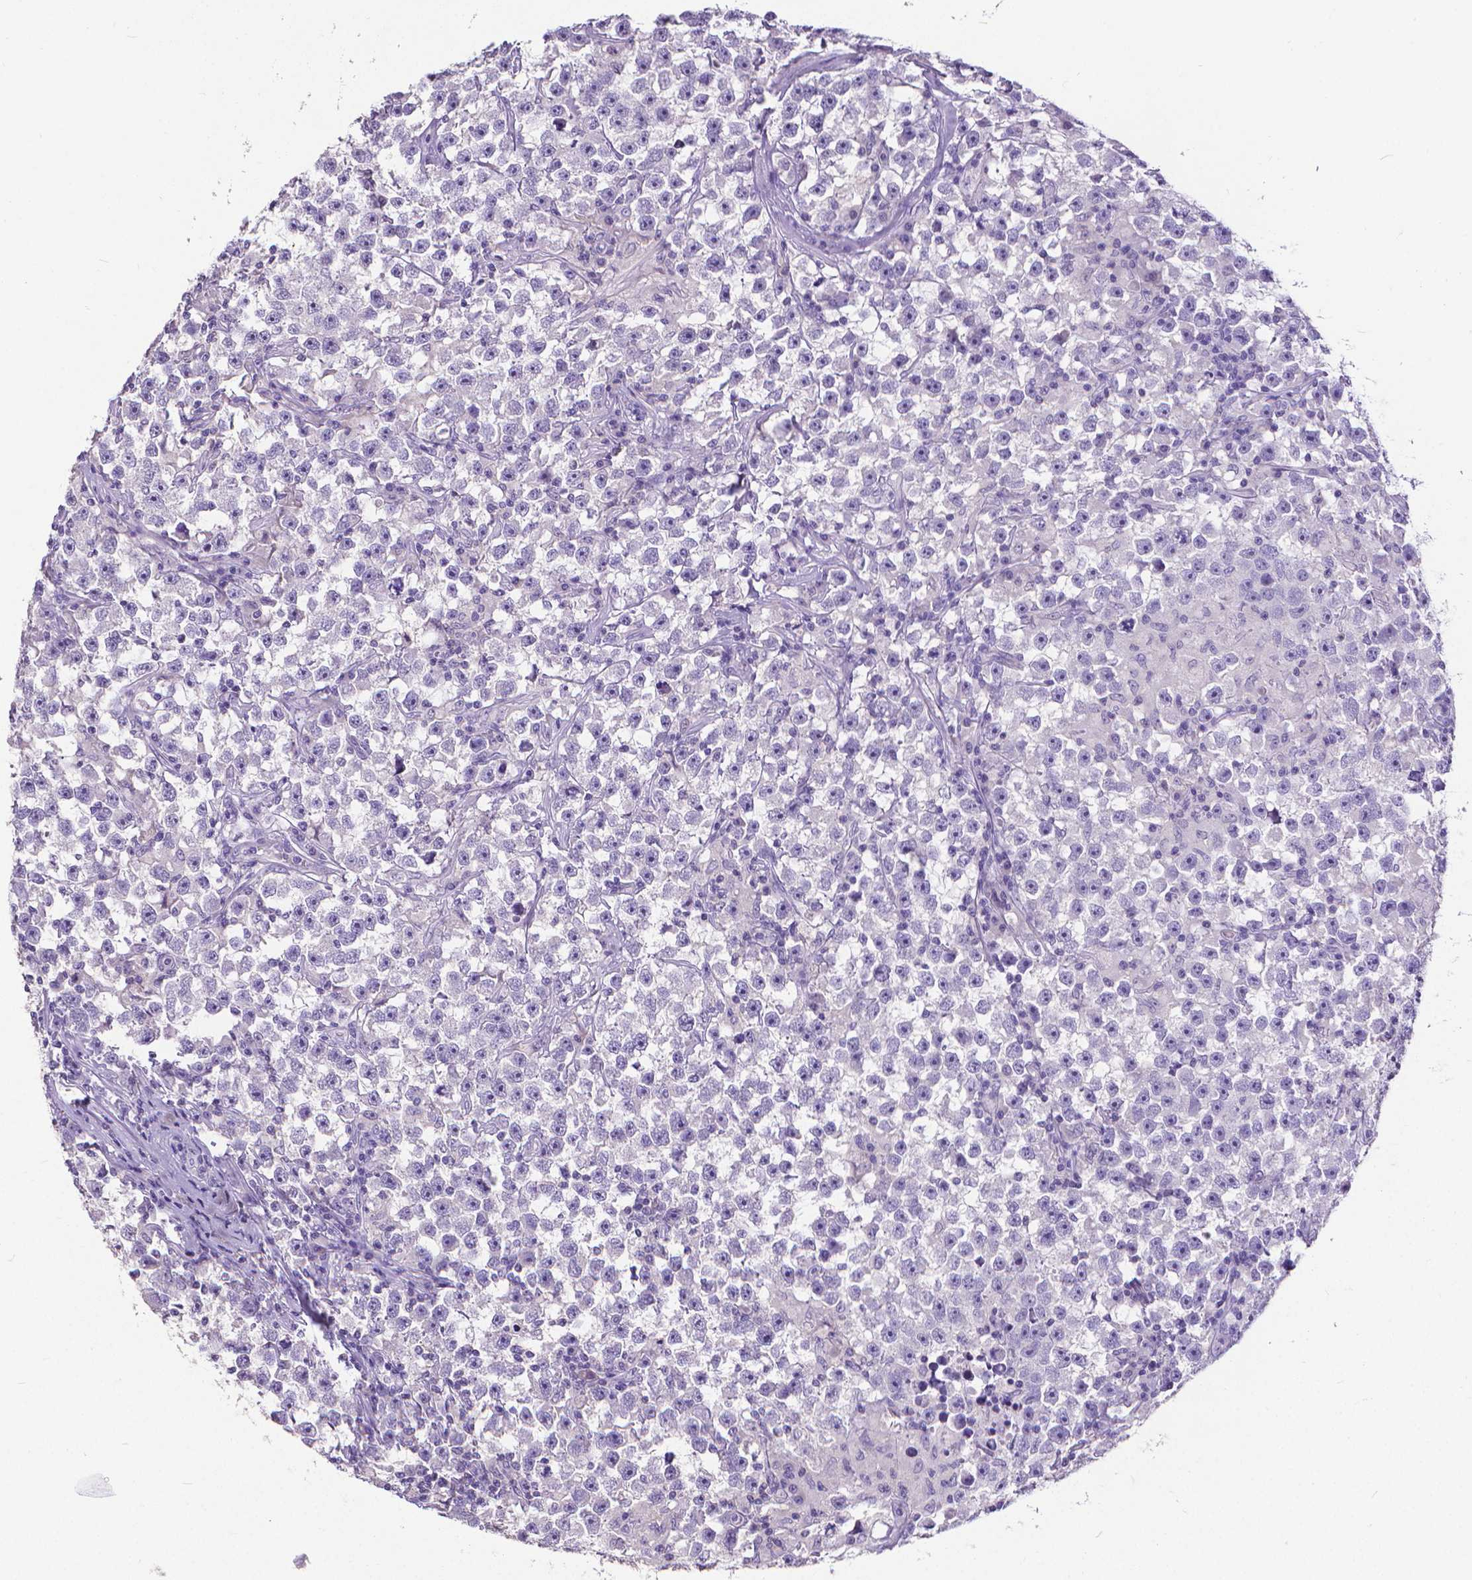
{"staining": {"intensity": "negative", "quantity": "none", "location": "none"}, "tissue": "testis cancer", "cell_type": "Tumor cells", "image_type": "cancer", "snomed": [{"axis": "morphology", "description": "Seminoma, NOS"}, {"axis": "topography", "description": "Testis"}], "caption": "Micrograph shows no significant protein positivity in tumor cells of testis seminoma.", "gene": "CD4", "patient": {"sex": "male", "age": 33}}